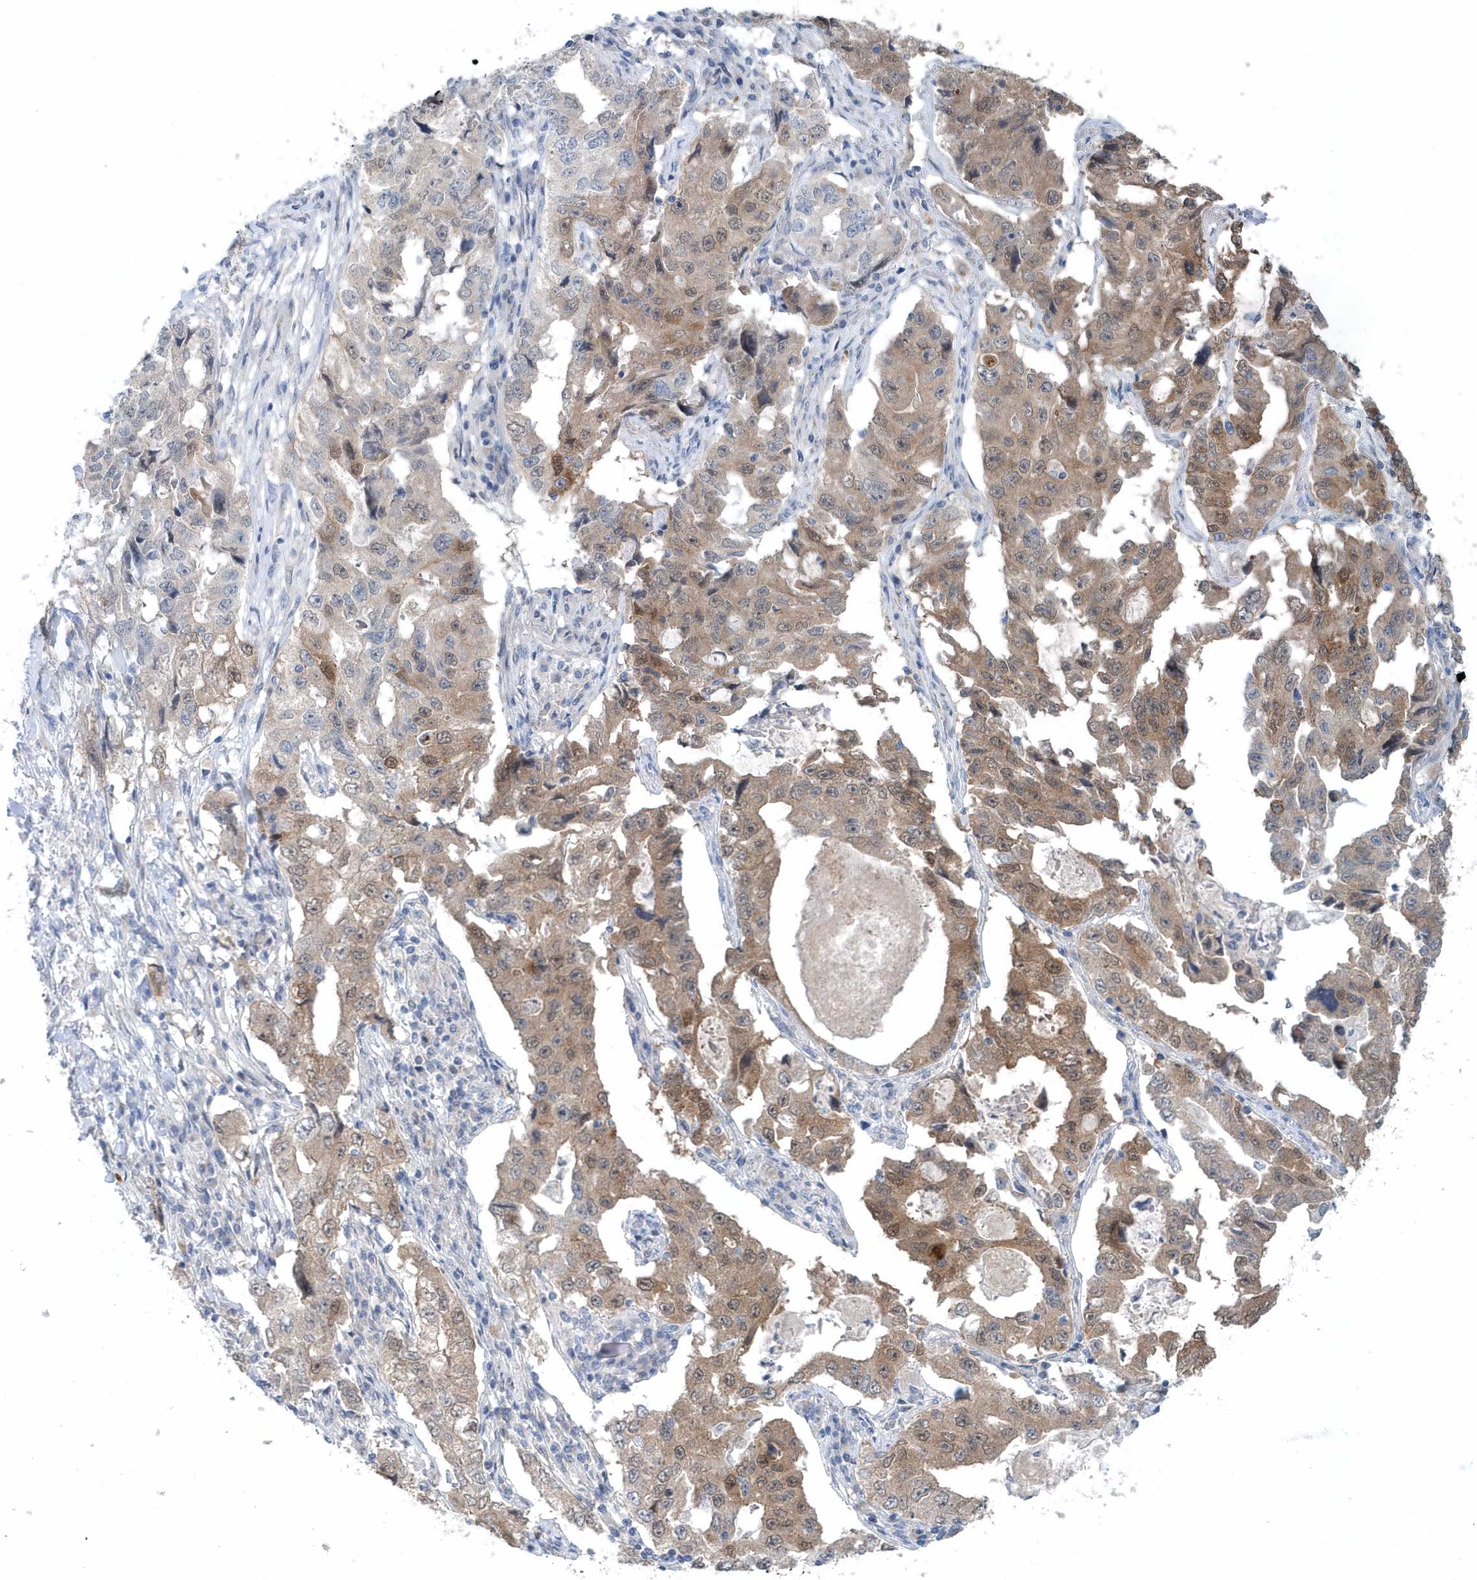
{"staining": {"intensity": "moderate", "quantity": ">75%", "location": "cytoplasmic/membranous,nuclear"}, "tissue": "lung cancer", "cell_type": "Tumor cells", "image_type": "cancer", "snomed": [{"axis": "morphology", "description": "Adenocarcinoma, NOS"}, {"axis": "topography", "description": "Lung"}], "caption": "Human adenocarcinoma (lung) stained with a protein marker reveals moderate staining in tumor cells.", "gene": "PFN2", "patient": {"sex": "female", "age": 51}}